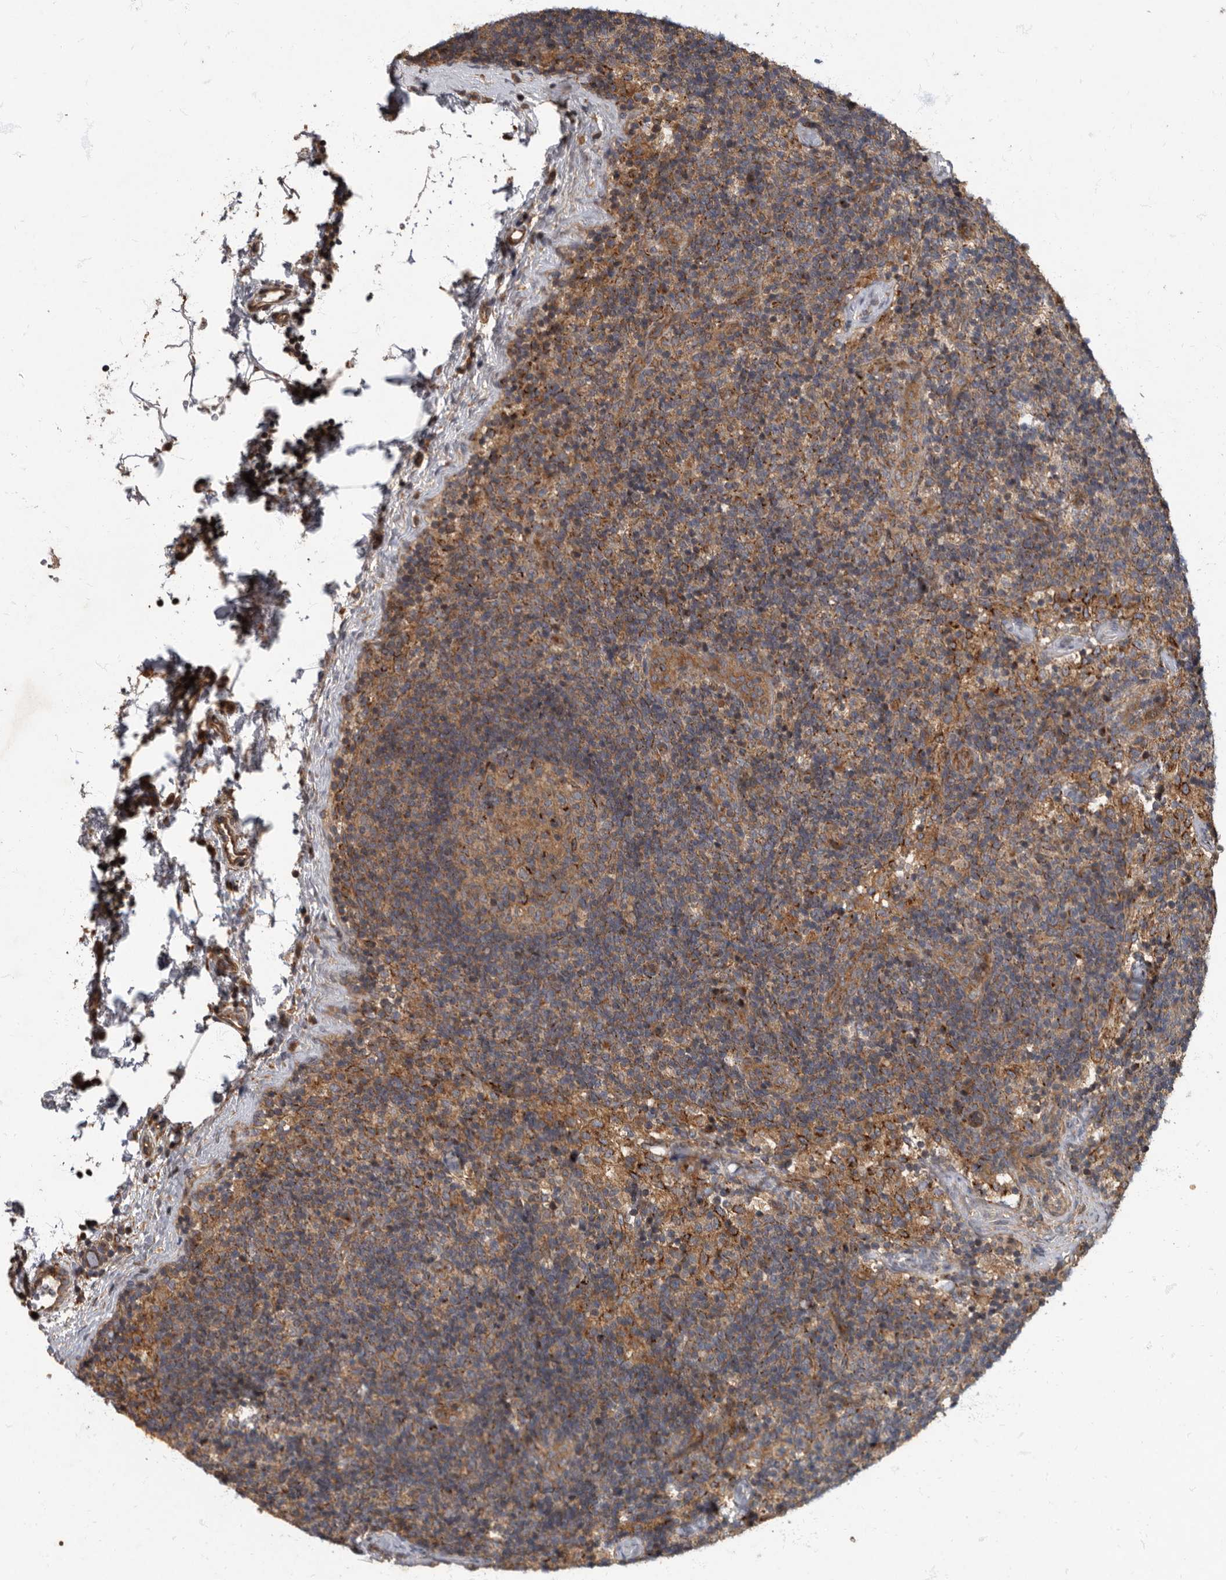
{"staining": {"intensity": "moderate", "quantity": "25%-75%", "location": "cytoplasmic/membranous"}, "tissue": "lymph node", "cell_type": "Germinal center cells", "image_type": "normal", "snomed": [{"axis": "morphology", "description": "Normal tissue, NOS"}, {"axis": "topography", "description": "Lymph node"}], "caption": "Protein staining of unremarkable lymph node displays moderate cytoplasmic/membranous positivity in about 25%-75% of germinal center cells. The staining was performed using DAB (3,3'-diaminobenzidine) to visualize the protein expression in brown, while the nuclei were stained in blue with hematoxylin (Magnification: 20x).", "gene": "IQCK", "patient": {"sex": "female", "age": 22}}